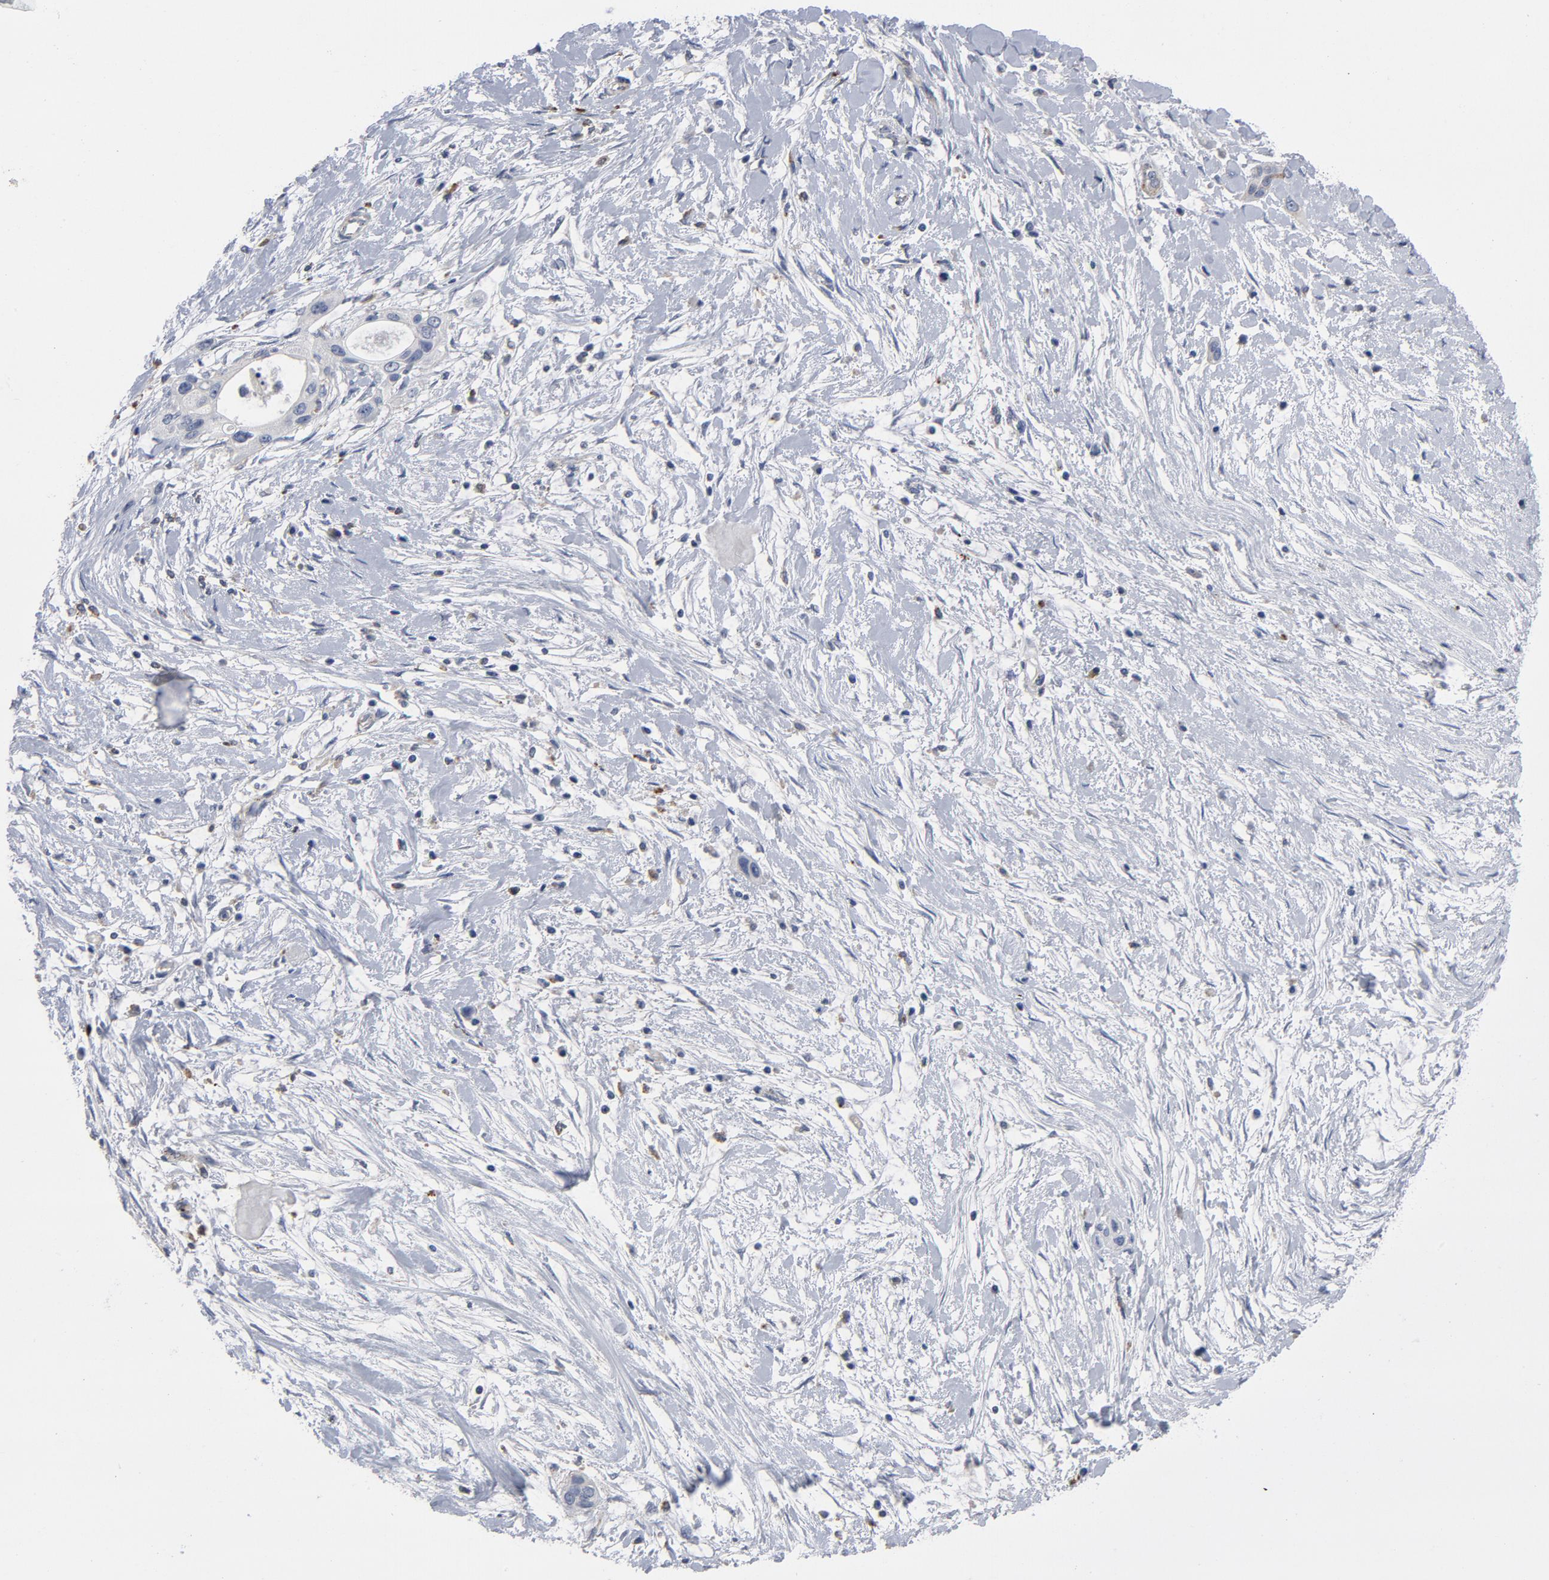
{"staining": {"intensity": "negative", "quantity": "none", "location": "none"}, "tissue": "pancreatic cancer", "cell_type": "Tumor cells", "image_type": "cancer", "snomed": [{"axis": "morphology", "description": "Adenocarcinoma, NOS"}, {"axis": "topography", "description": "Pancreas"}], "caption": "A histopathology image of pancreatic cancer stained for a protein shows no brown staining in tumor cells.", "gene": "AKT2", "patient": {"sex": "female", "age": 60}}